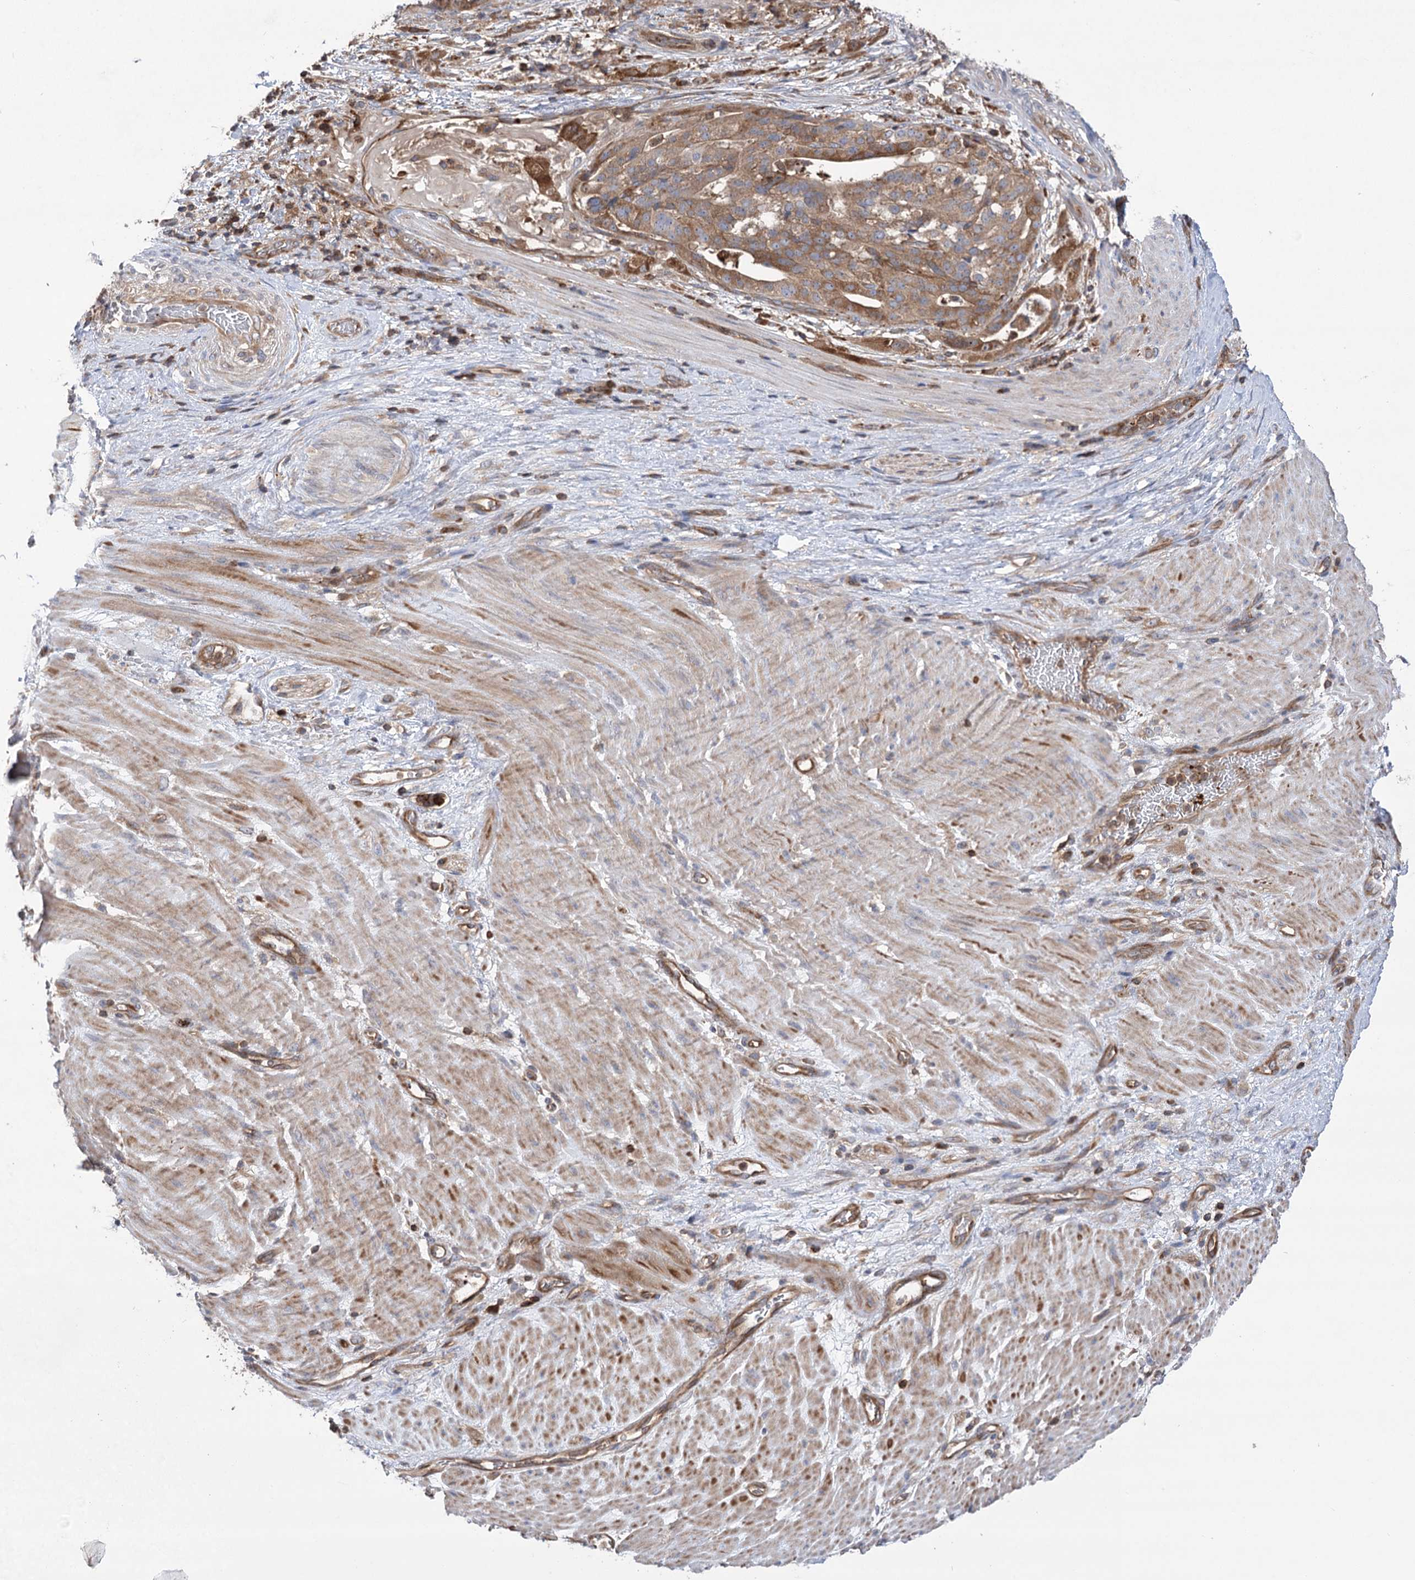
{"staining": {"intensity": "moderate", "quantity": ">75%", "location": "cytoplasmic/membranous"}, "tissue": "stomach cancer", "cell_type": "Tumor cells", "image_type": "cancer", "snomed": [{"axis": "morphology", "description": "Adenocarcinoma, NOS"}, {"axis": "topography", "description": "Stomach"}], "caption": "Protein expression analysis of stomach cancer demonstrates moderate cytoplasmic/membranous positivity in about >75% of tumor cells. (Stains: DAB in brown, nuclei in blue, Microscopy: brightfield microscopy at high magnification).", "gene": "VPS37B", "patient": {"sex": "male", "age": 48}}